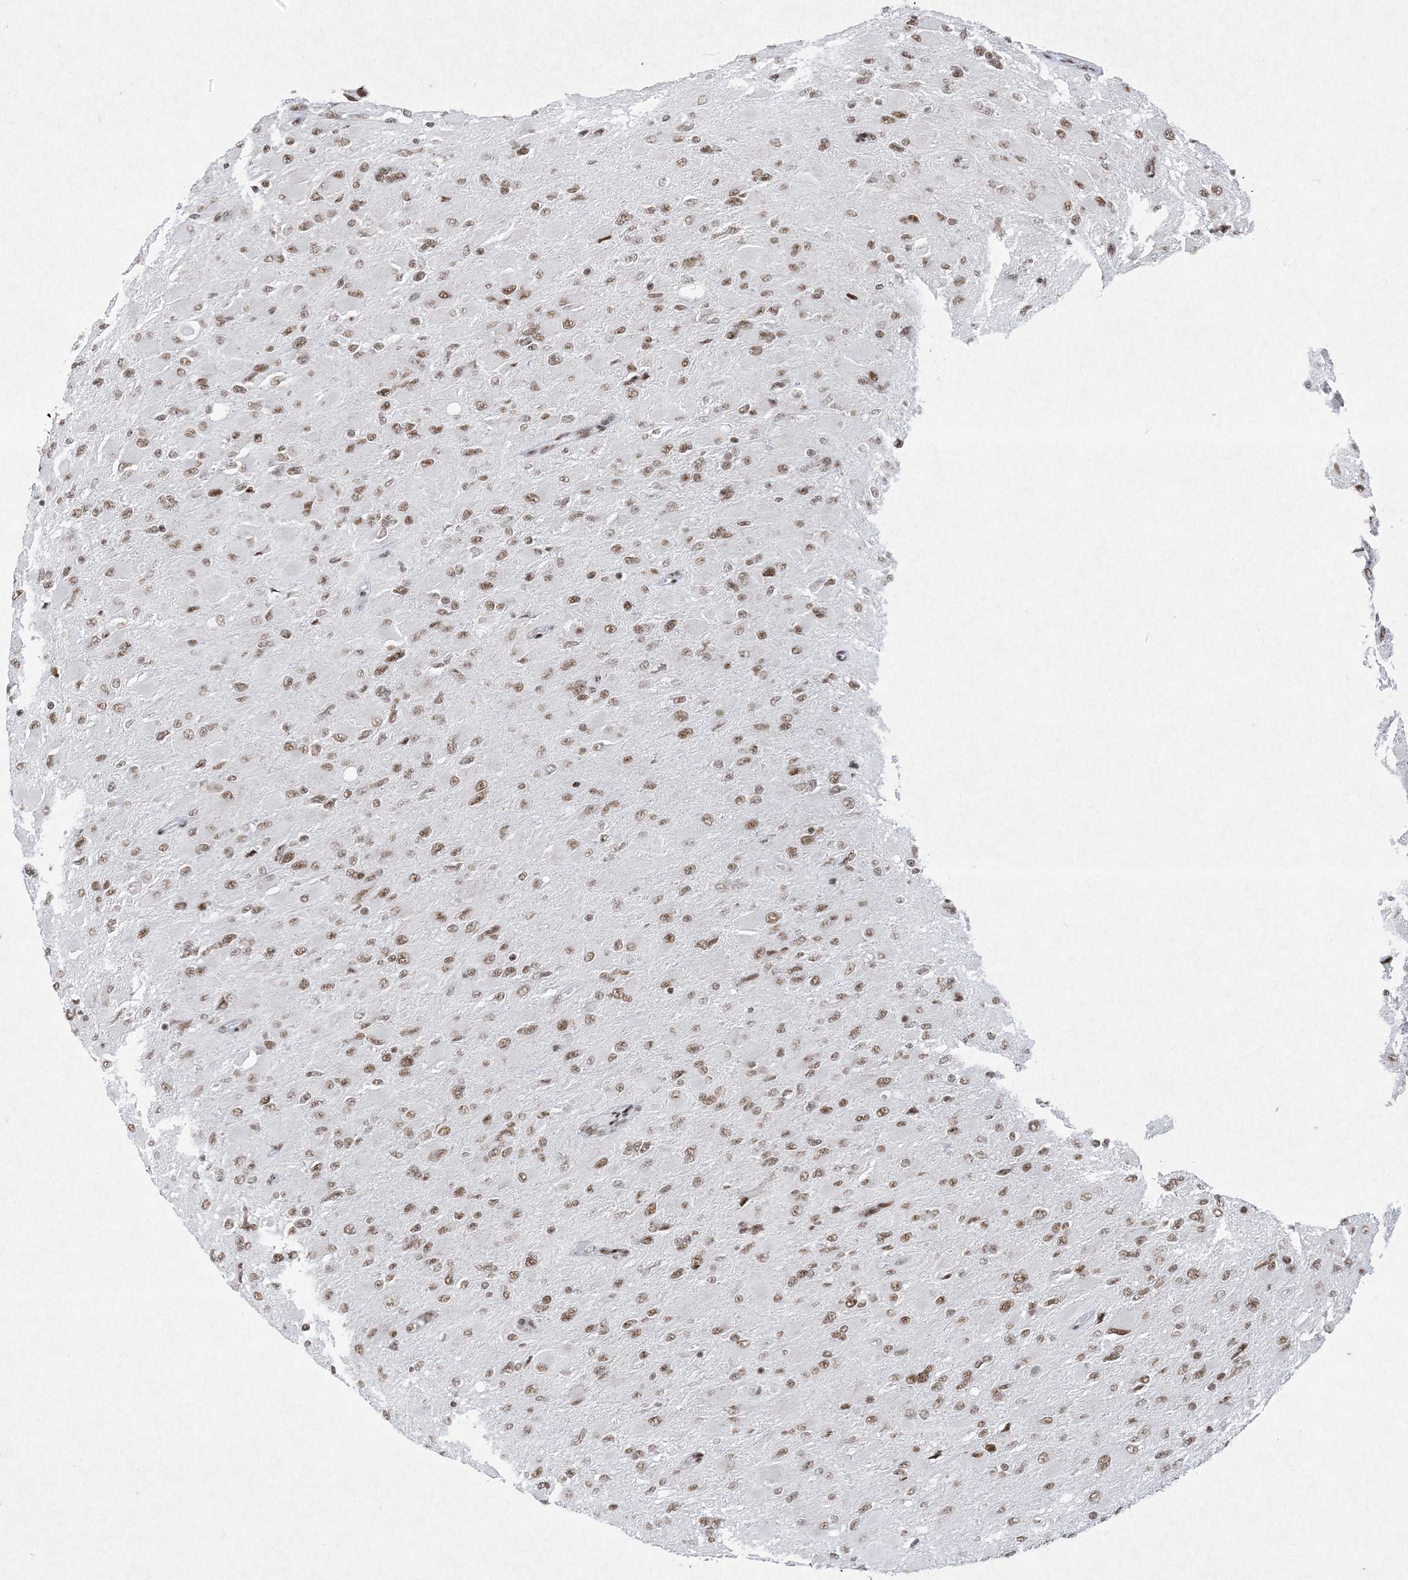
{"staining": {"intensity": "moderate", "quantity": ">75%", "location": "nuclear"}, "tissue": "glioma", "cell_type": "Tumor cells", "image_type": "cancer", "snomed": [{"axis": "morphology", "description": "Glioma, malignant, High grade"}, {"axis": "topography", "description": "Cerebral cortex"}], "caption": "DAB immunohistochemical staining of human glioma displays moderate nuclear protein expression in about >75% of tumor cells.", "gene": "PKNOX2", "patient": {"sex": "female", "age": 36}}